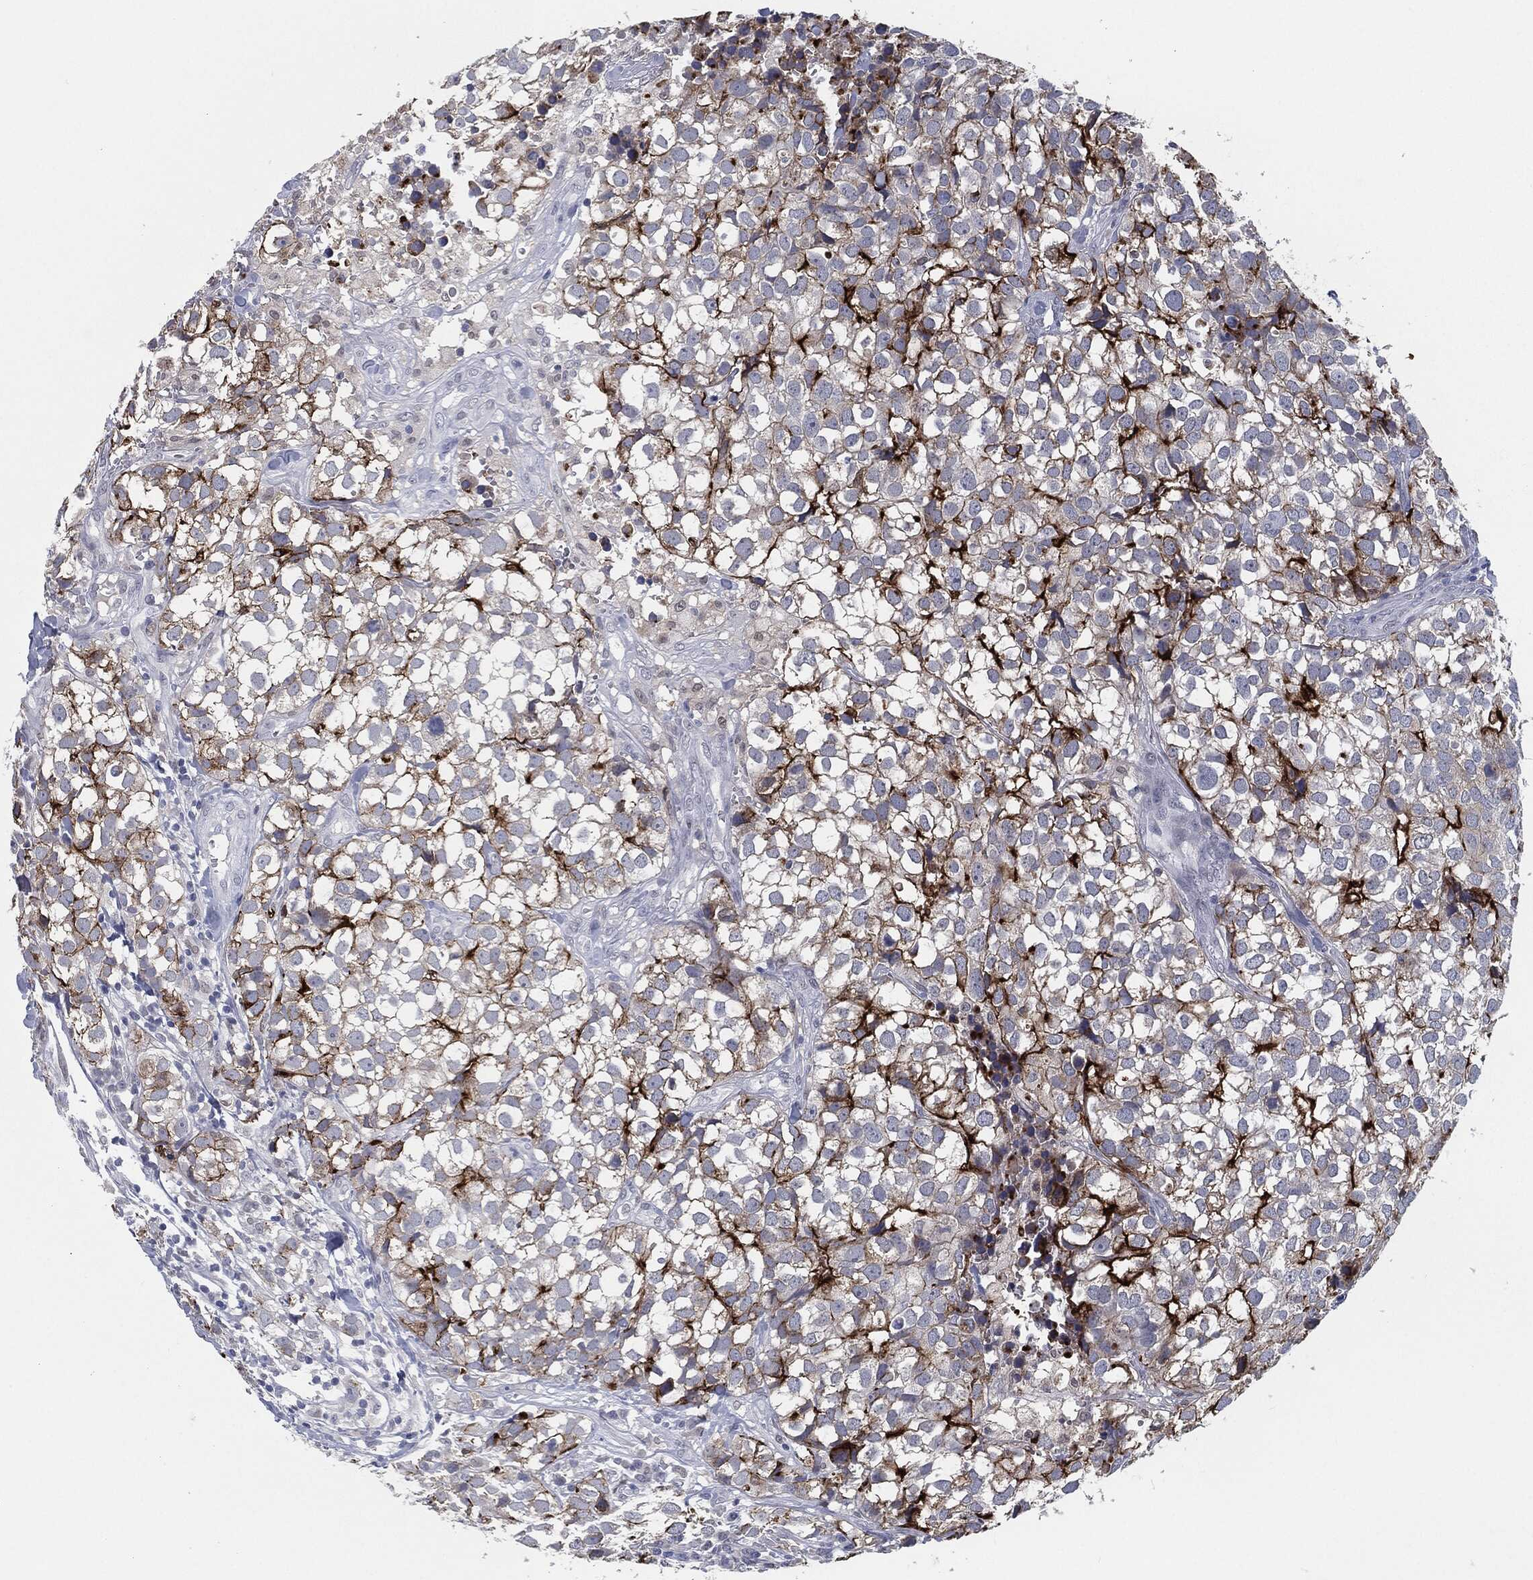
{"staining": {"intensity": "strong", "quantity": "<25%", "location": "cytoplasmic/membranous"}, "tissue": "breast cancer", "cell_type": "Tumor cells", "image_type": "cancer", "snomed": [{"axis": "morphology", "description": "Duct carcinoma"}, {"axis": "topography", "description": "Breast"}], "caption": "IHC of breast infiltrating ductal carcinoma displays medium levels of strong cytoplasmic/membranous staining in about <25% of tumor cells.", "gene": "PROM1", "patient": {"sex": "female", "age": 30}}